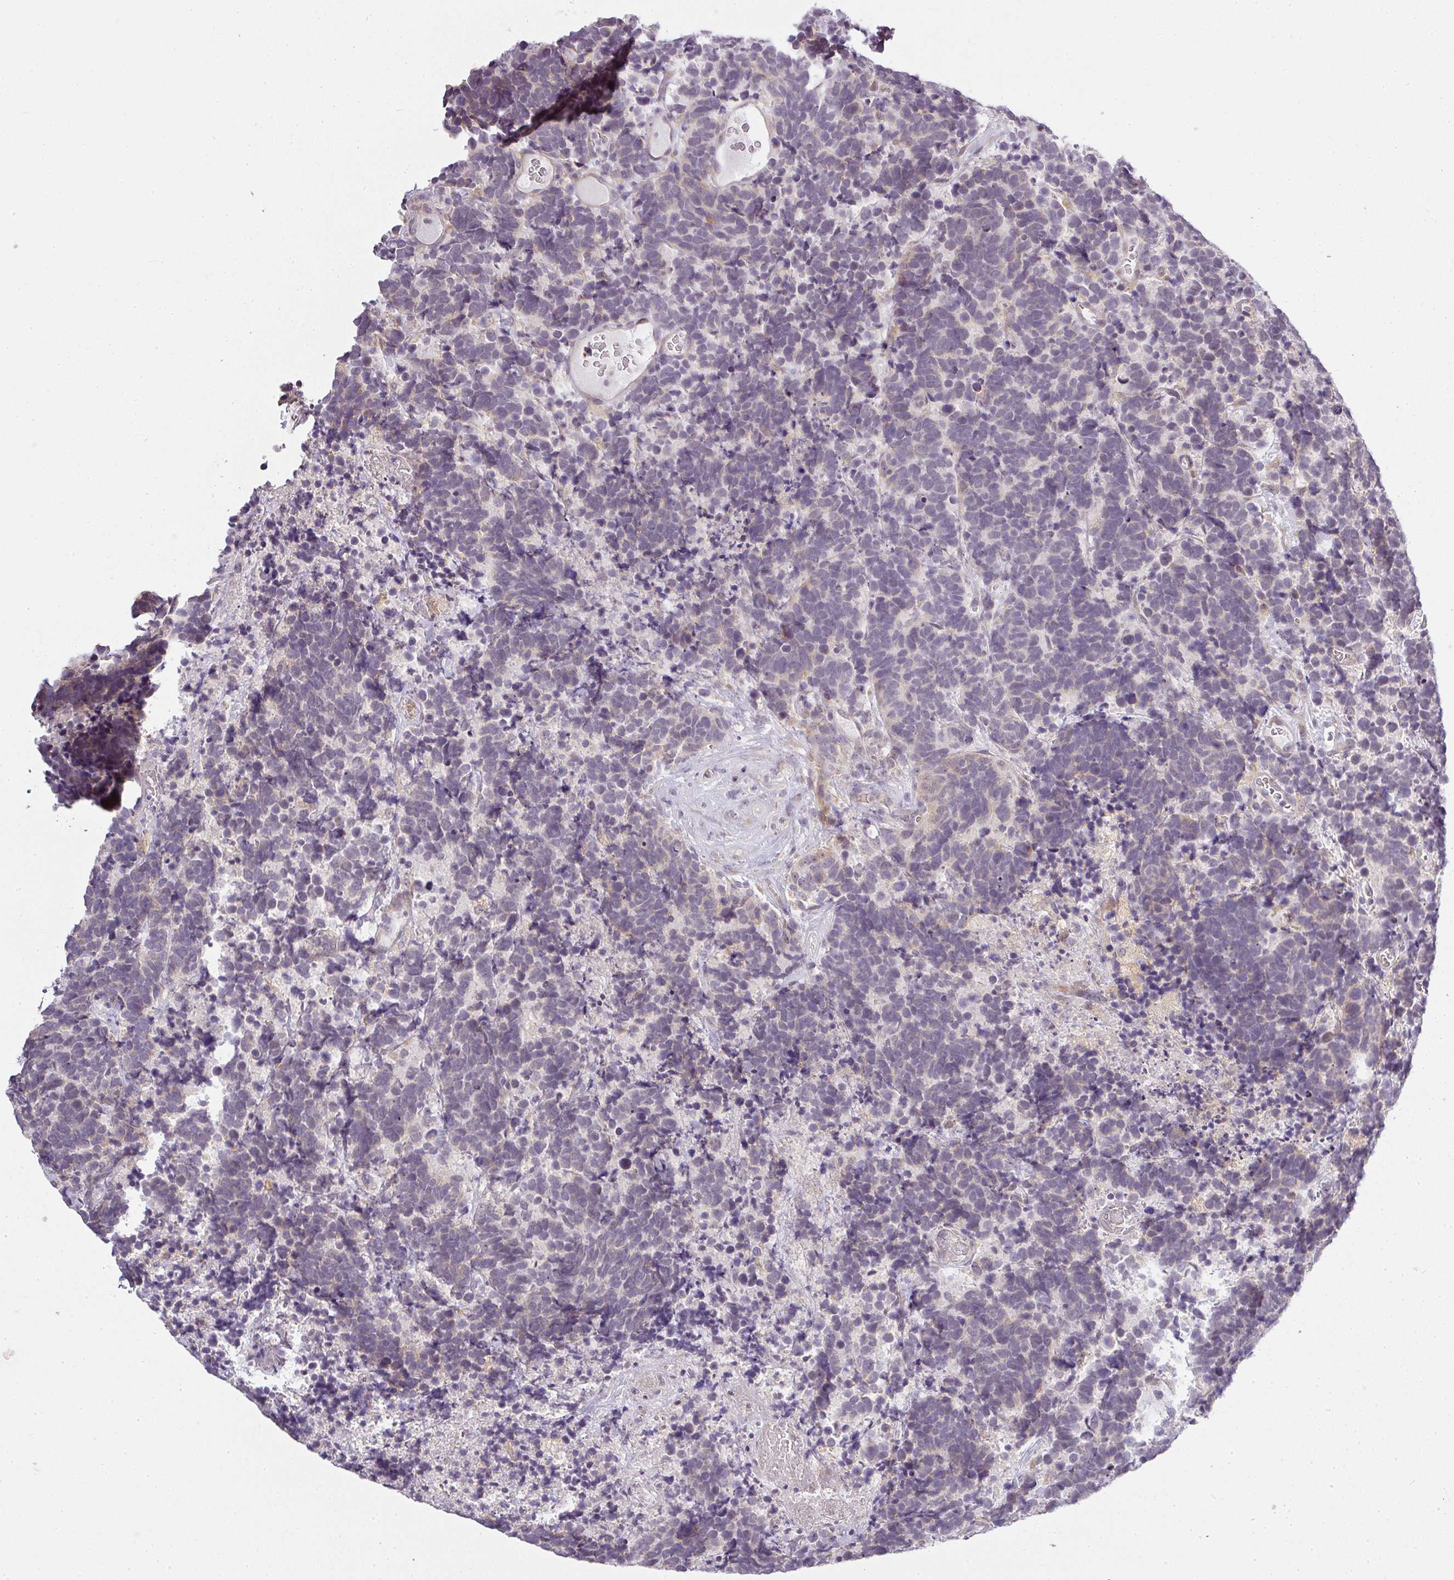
{"staining": {"intensity": "negative", "quantity": "none", "location": "none"}, "tissue": "carcinoid", "cell_type": "Tumor cells", "image_type": "cancer", "snomed": [{"axis": "morphology", "description": "Carcinoma, NOS"}, {"axis": "morphology", "description": "Carcinoid, malignant, NOS"}, {"axis": "topography", "description": "Urinary bladder"}], "caption": "A histopathology image of human malignant carcinoid is negative for staining in tumor cells. The staining is performed using DAB brown chromogen with nuclei counter-stained in using hematoxylin.", "gene": "MED19", "patient": {"sex": "male", "age": 57}}